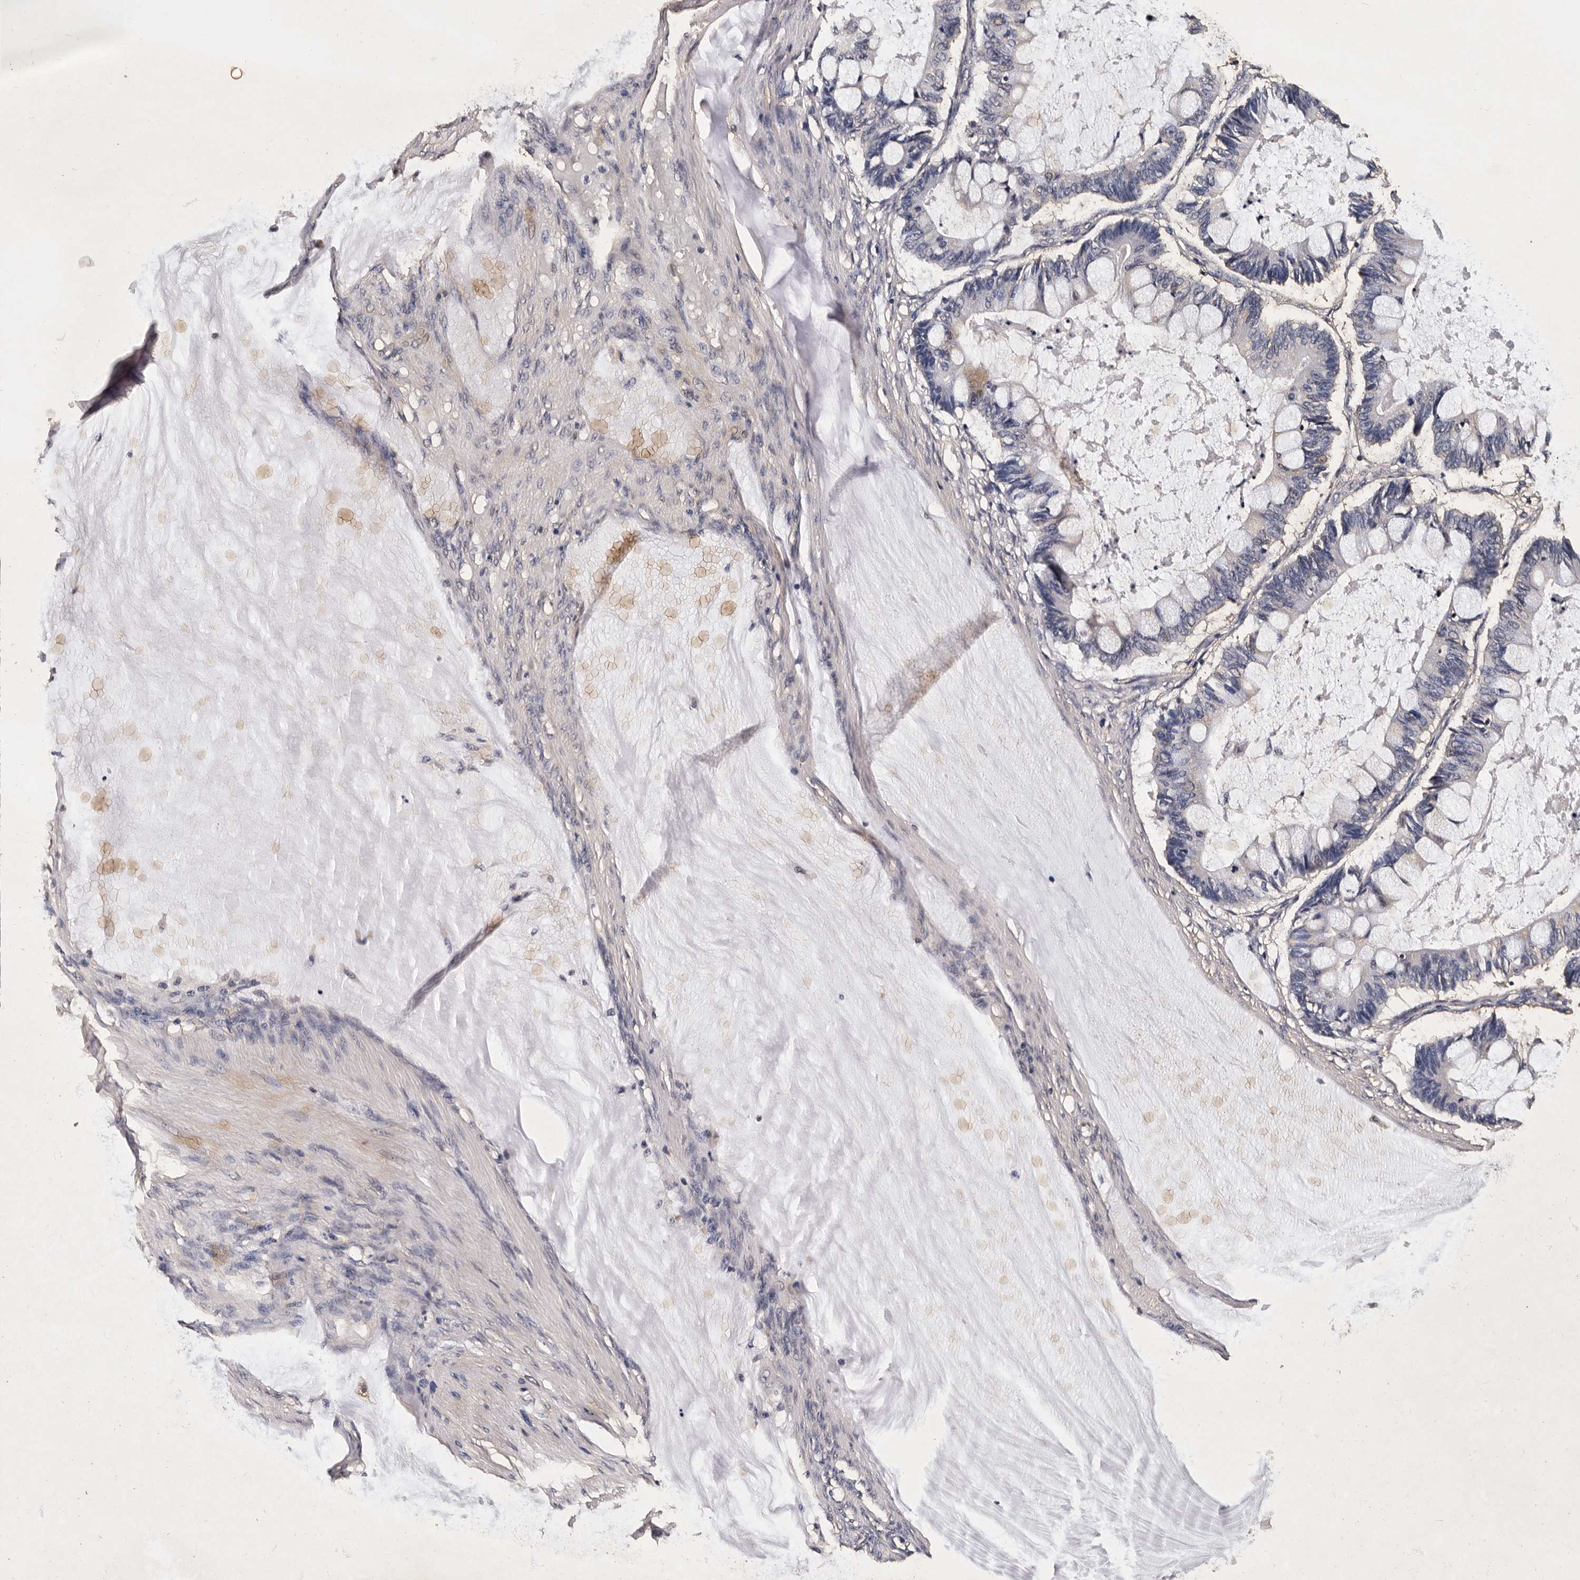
{"staining": {"intensity": "negative", "quantity": "none", "location": "none"}, "tissue": "ovarian cancer", "cell_type": "Tumor cells", "image_type": "cancer", "snomed": [{"axis": "morphology", "description": "Cystadenocarcinoma, mucinous, NOS"}, {"axis": "topography", "description": "Ovary"}], "caption": "Immunohistochemistry (IHC) image of mucinous cystadenocarcinoma (ovarian) stained for a protein (brown), which shows no staining in tumor cells.", "gene": "PARS2", "patient": {"sex": "female", "age": 61}}